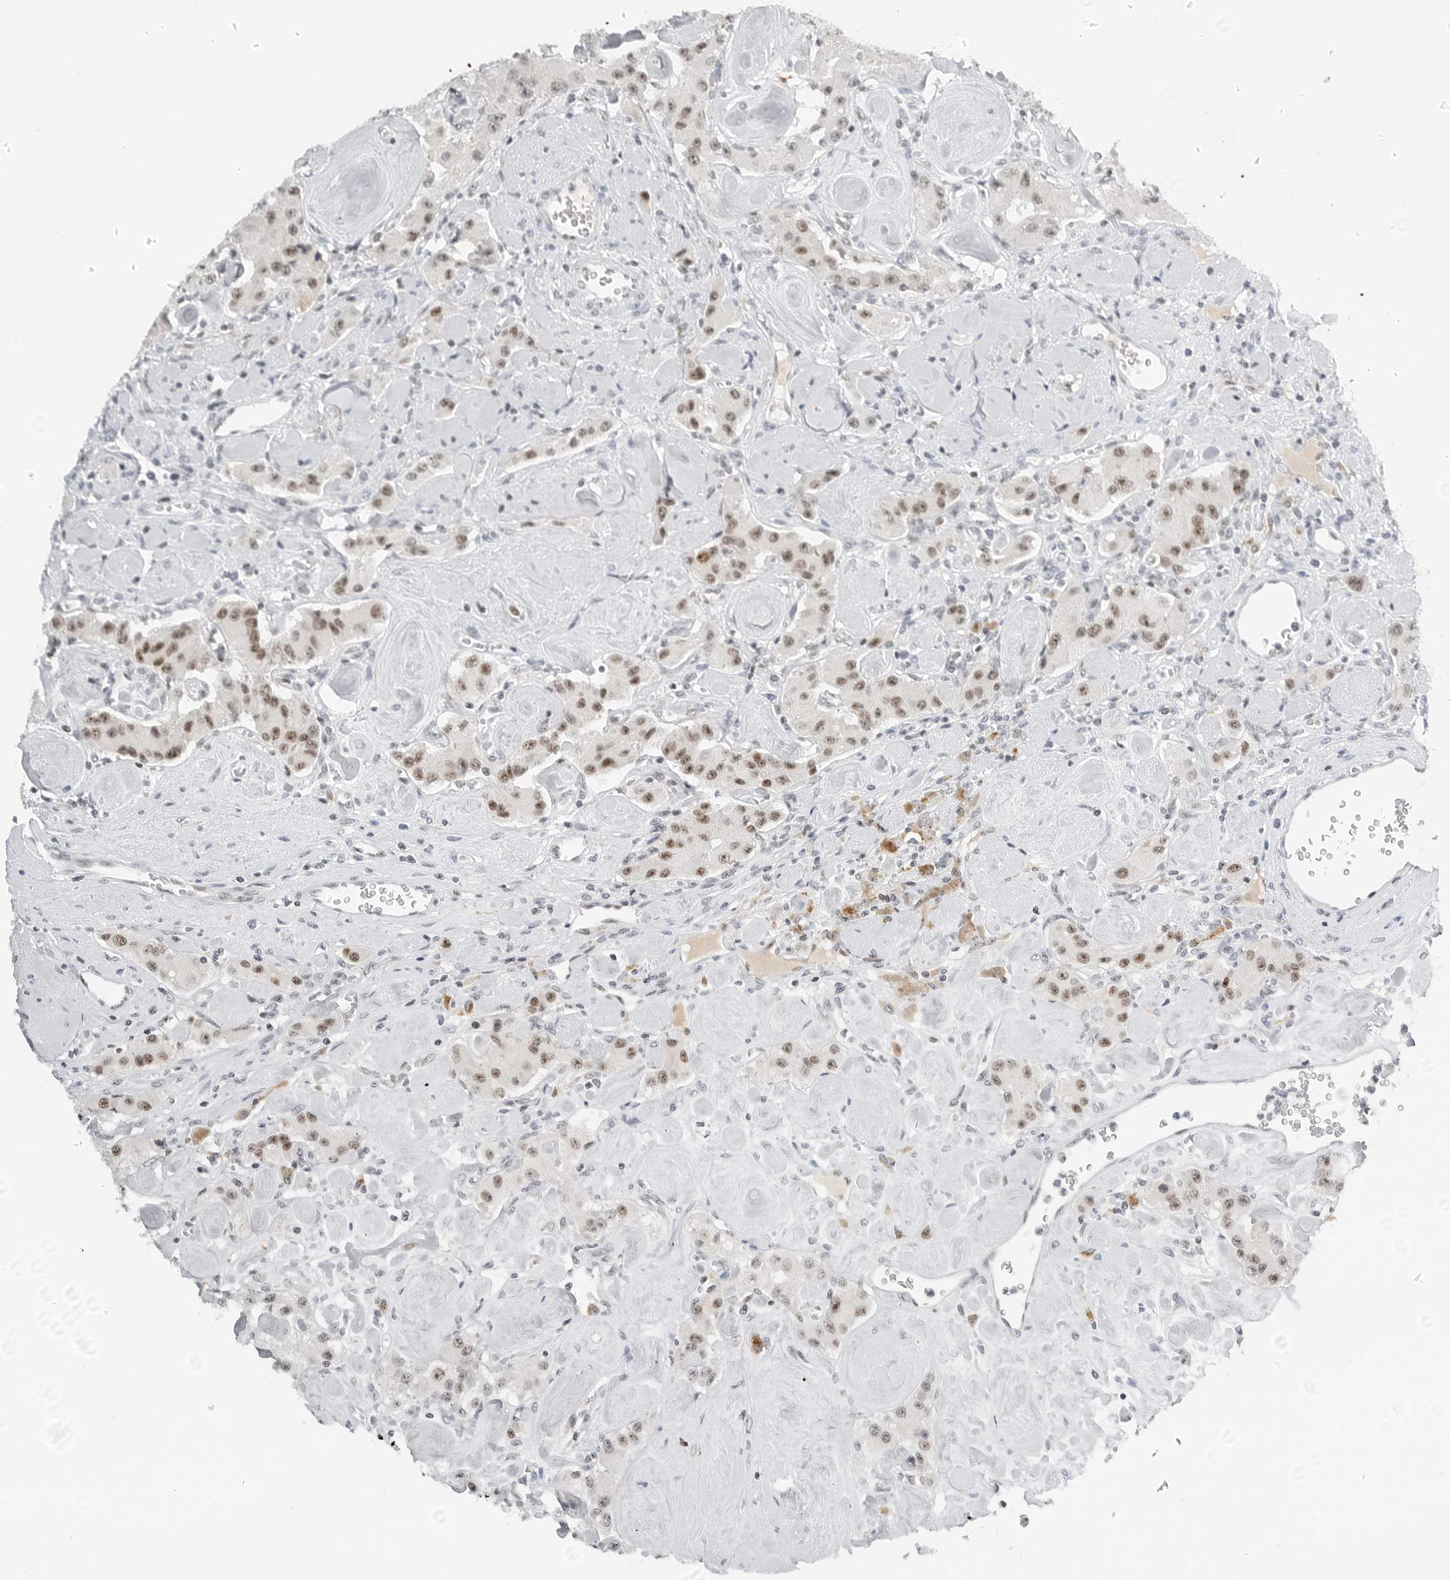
{"staining": {"intensity": "moderate", "quantity": ">75%", "location": "nuclear"}, "tissue": "carcinoid", "cell_type": "Tumor cells", "image_type": "cancer", "snomed": [{"axis": "morphology", "description": "Carcinoid, malignant, NOS"}, {"axis": "topography", "description": "Pancreas"}], "caption": "Protein staining of carcinoid tissue shows moderate nuclear expression in about >75% of tumor cells.", "gene": "WRAP53", "patient": {"sex": "male", "age": 41}}